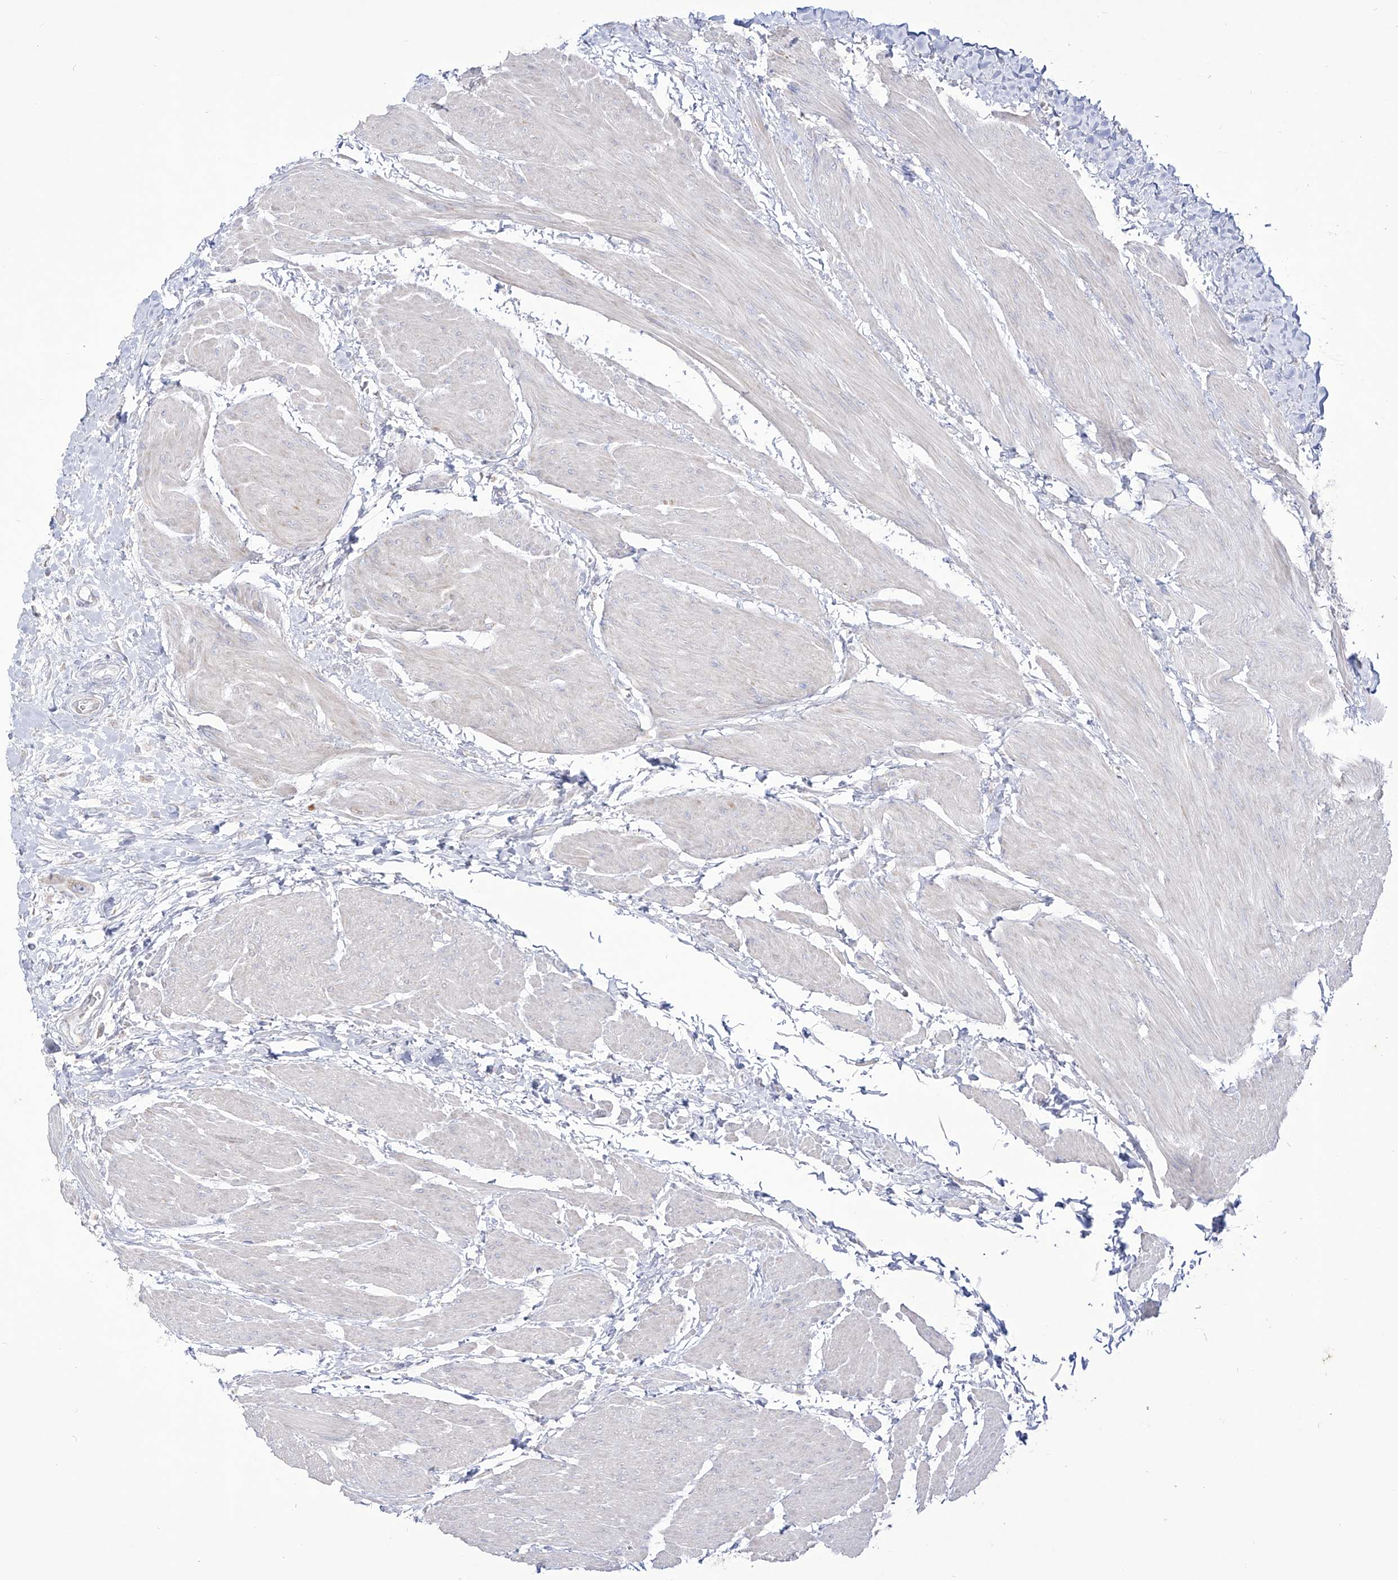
{"staining": {"intensity": "negative", "quantity": "none", "location": "none"}, "tissue": "urothelial cancer", "cell_type": "Tumor cells", "image_type": "cancer", "snomed": [{"axis": "morphology", "description": "Urothelial carcinoma, High grade"}, {"axis": "topography", "description": "Urinary bladder"}], "caption": "Protein analysis of urothelial cancer shows no significant expression in tumor cells. Nuclei are stained in blue.", "gene": "RCHY1", "patient": {"sex": "male", "age": 50}}